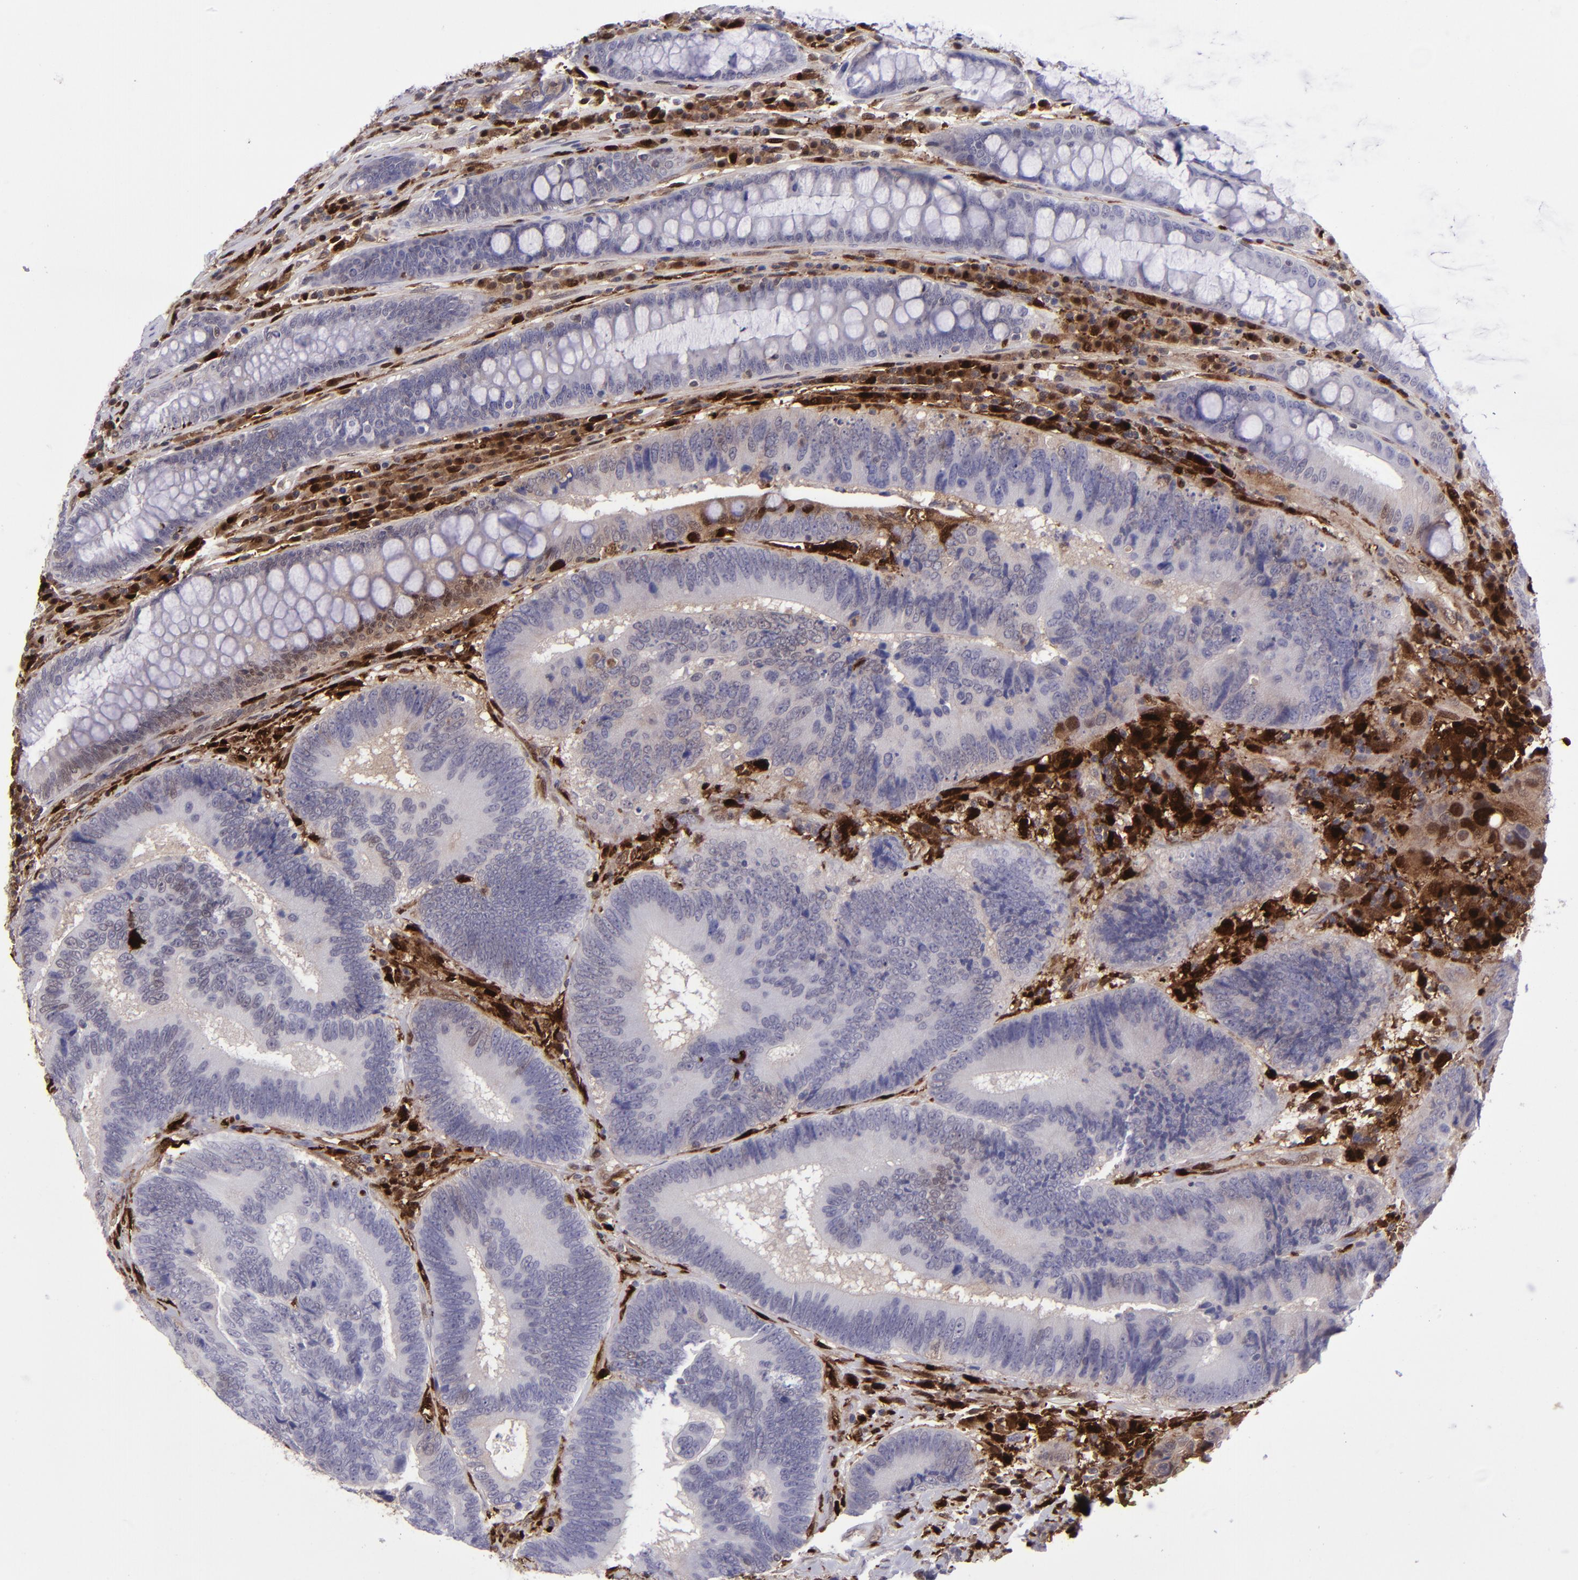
{"staining": {"intensity": "negative", "quantity": "none", "location": "none"}, "tissue": "colorectal cancer", "cell_type": "Tumor cells", "image_type": "cancer", "snomed": [{"axis": "morphology", "description": "Normal tissue, NOS"}, {"axis": "morphology", "description": "Adenocarcinoma, NOS"}, {"axis": "topography", "description": "Colon"}], "caption": "This photomicrograph is of colorectal cancer stained with IHC to label a protein in brown with the nuclei are counter-stained blue. There is no staining in tumor cells.", "gene": "TYMP", "patient": {"sex": "female", "age": 78}}